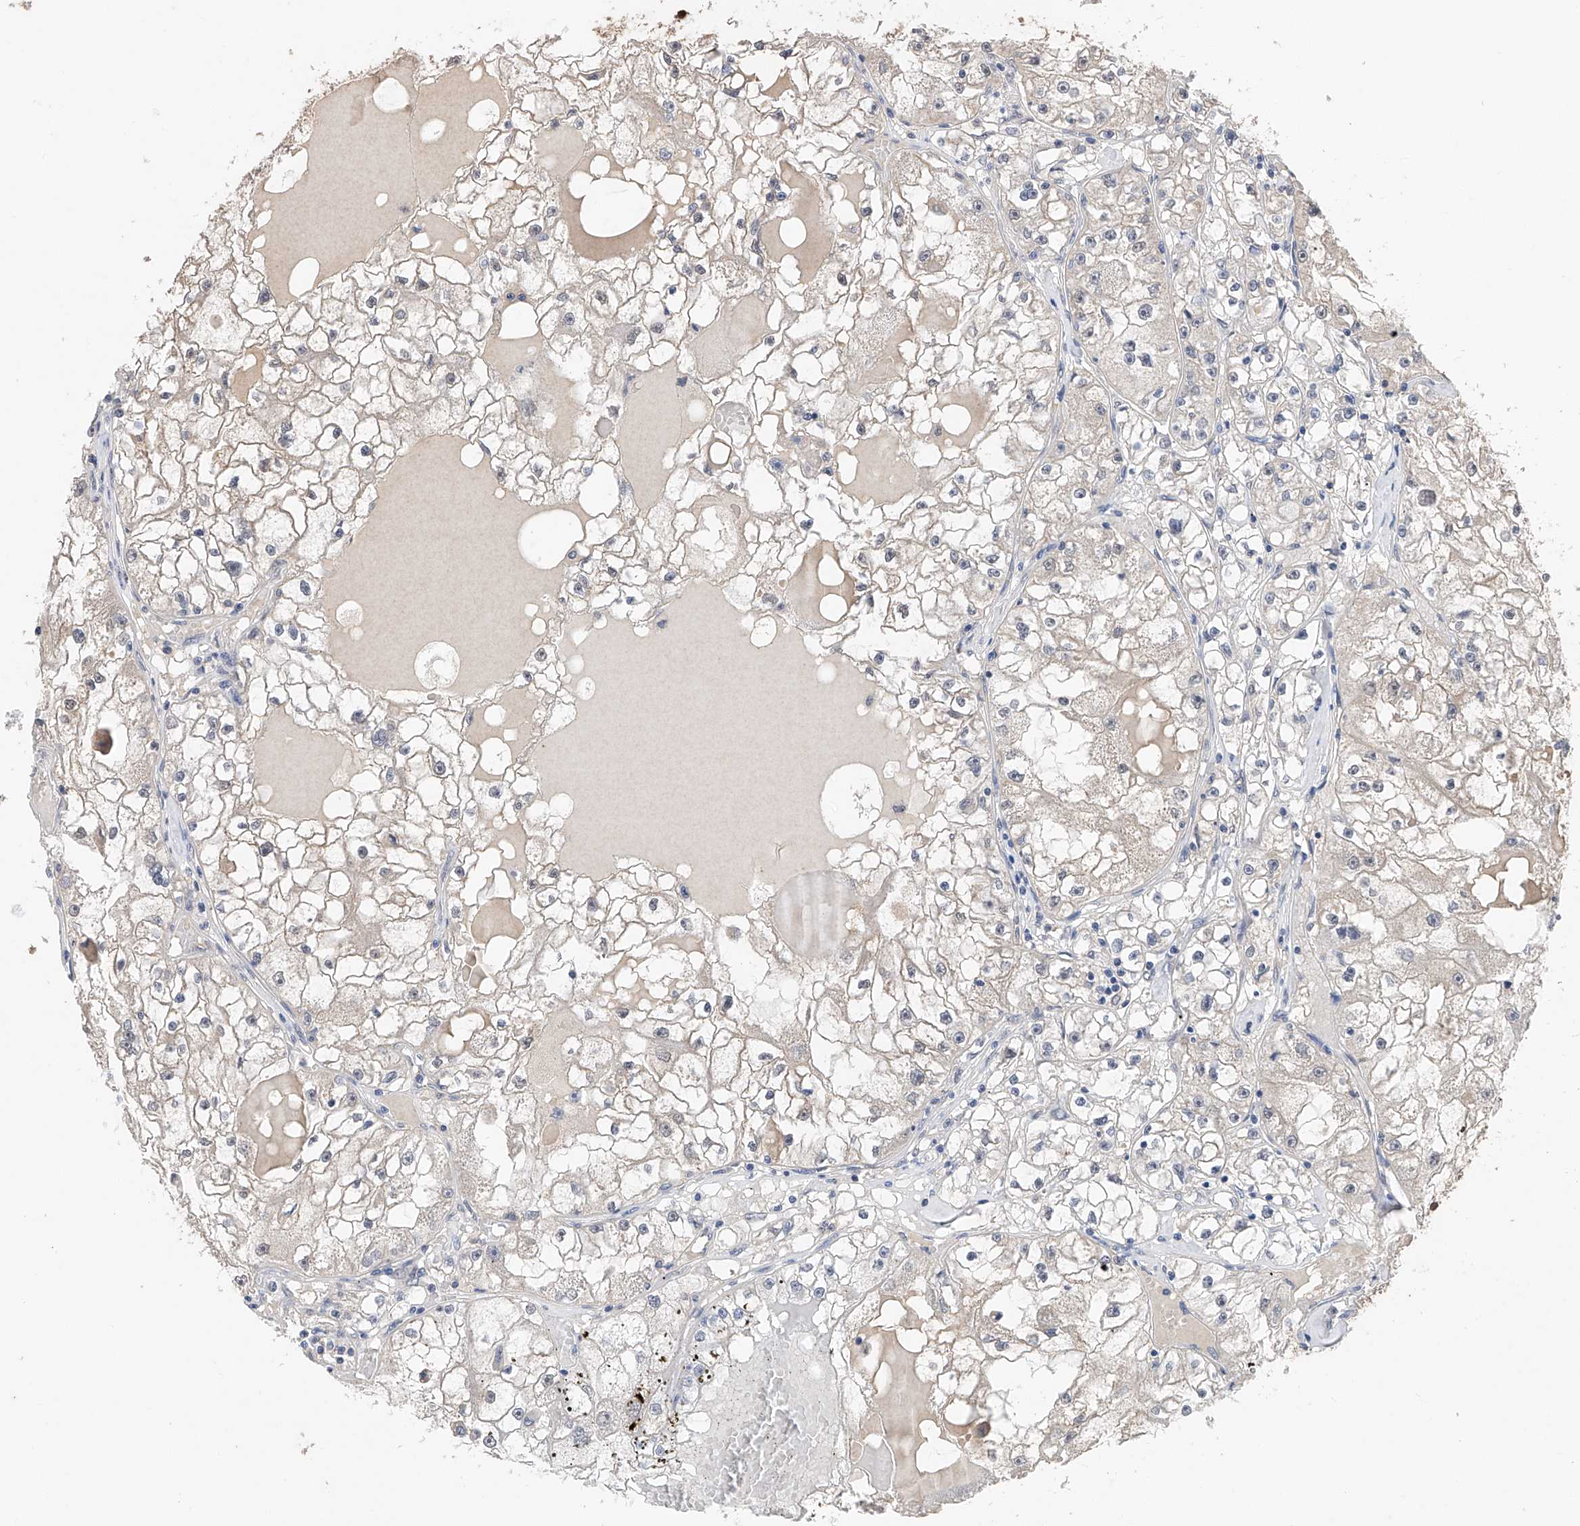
{"staining": {"intensity": "negative", "quantity": "none", "location": "none"}, "tissue": "renal cancer", "cell_type": "Tumor cells", "image_type": "cancer", "snomed": [{"axis": "morphology", "description": "Adenocarcinoma, NOS"}, {"axis": "topography", "description": "Kidney"}], "caption": "A photomicrograph of renal cancer stained for a protein exhibits no brown staining in tumor cells.", "gene": "DMAP1", "patient": {"sex": "male", "age": 56}}